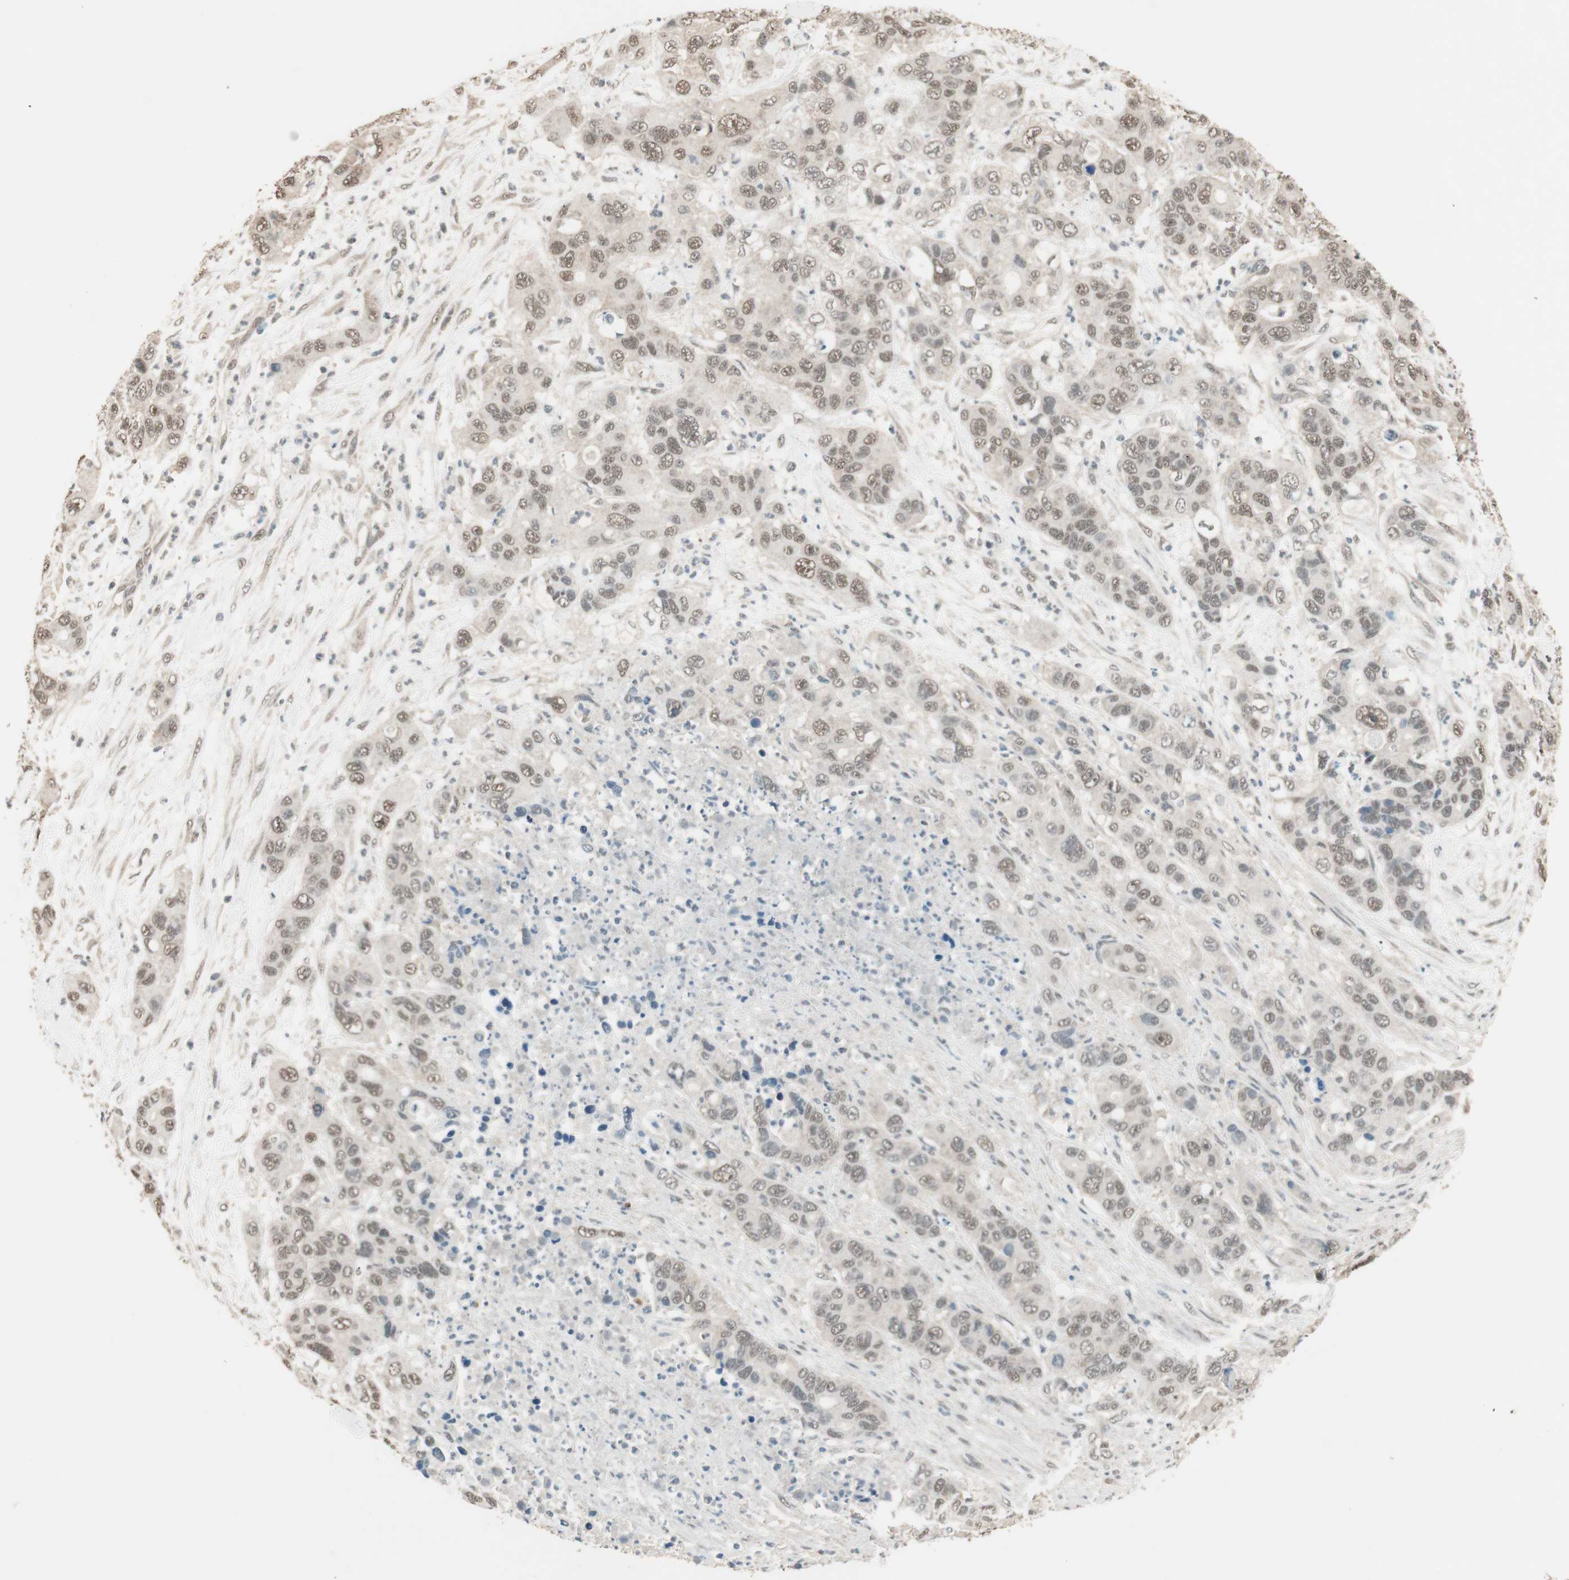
{"staining": {"intensity": "weak", "quantity": "25%-75%", "location": "nuclear"}, "tissue": "pancreatic cancer", "cell_type": "Tumor cells", "image_type": "cancer", "snomed": [{"axis": "morphology", "description": "Adenocarcinoma, NOS"}, {"axis": "topography", "description": "Pancreas"}], "caption": "Tumor cells display weak nuclear positivity in approximately 25%-75% of cells in adenocarcinoma (pancreatic). (brown staining indicates protein expression, while blue staining denotes nuclei).", "gene": "USP5", "patient": {"sex": "female", "age": 71}}